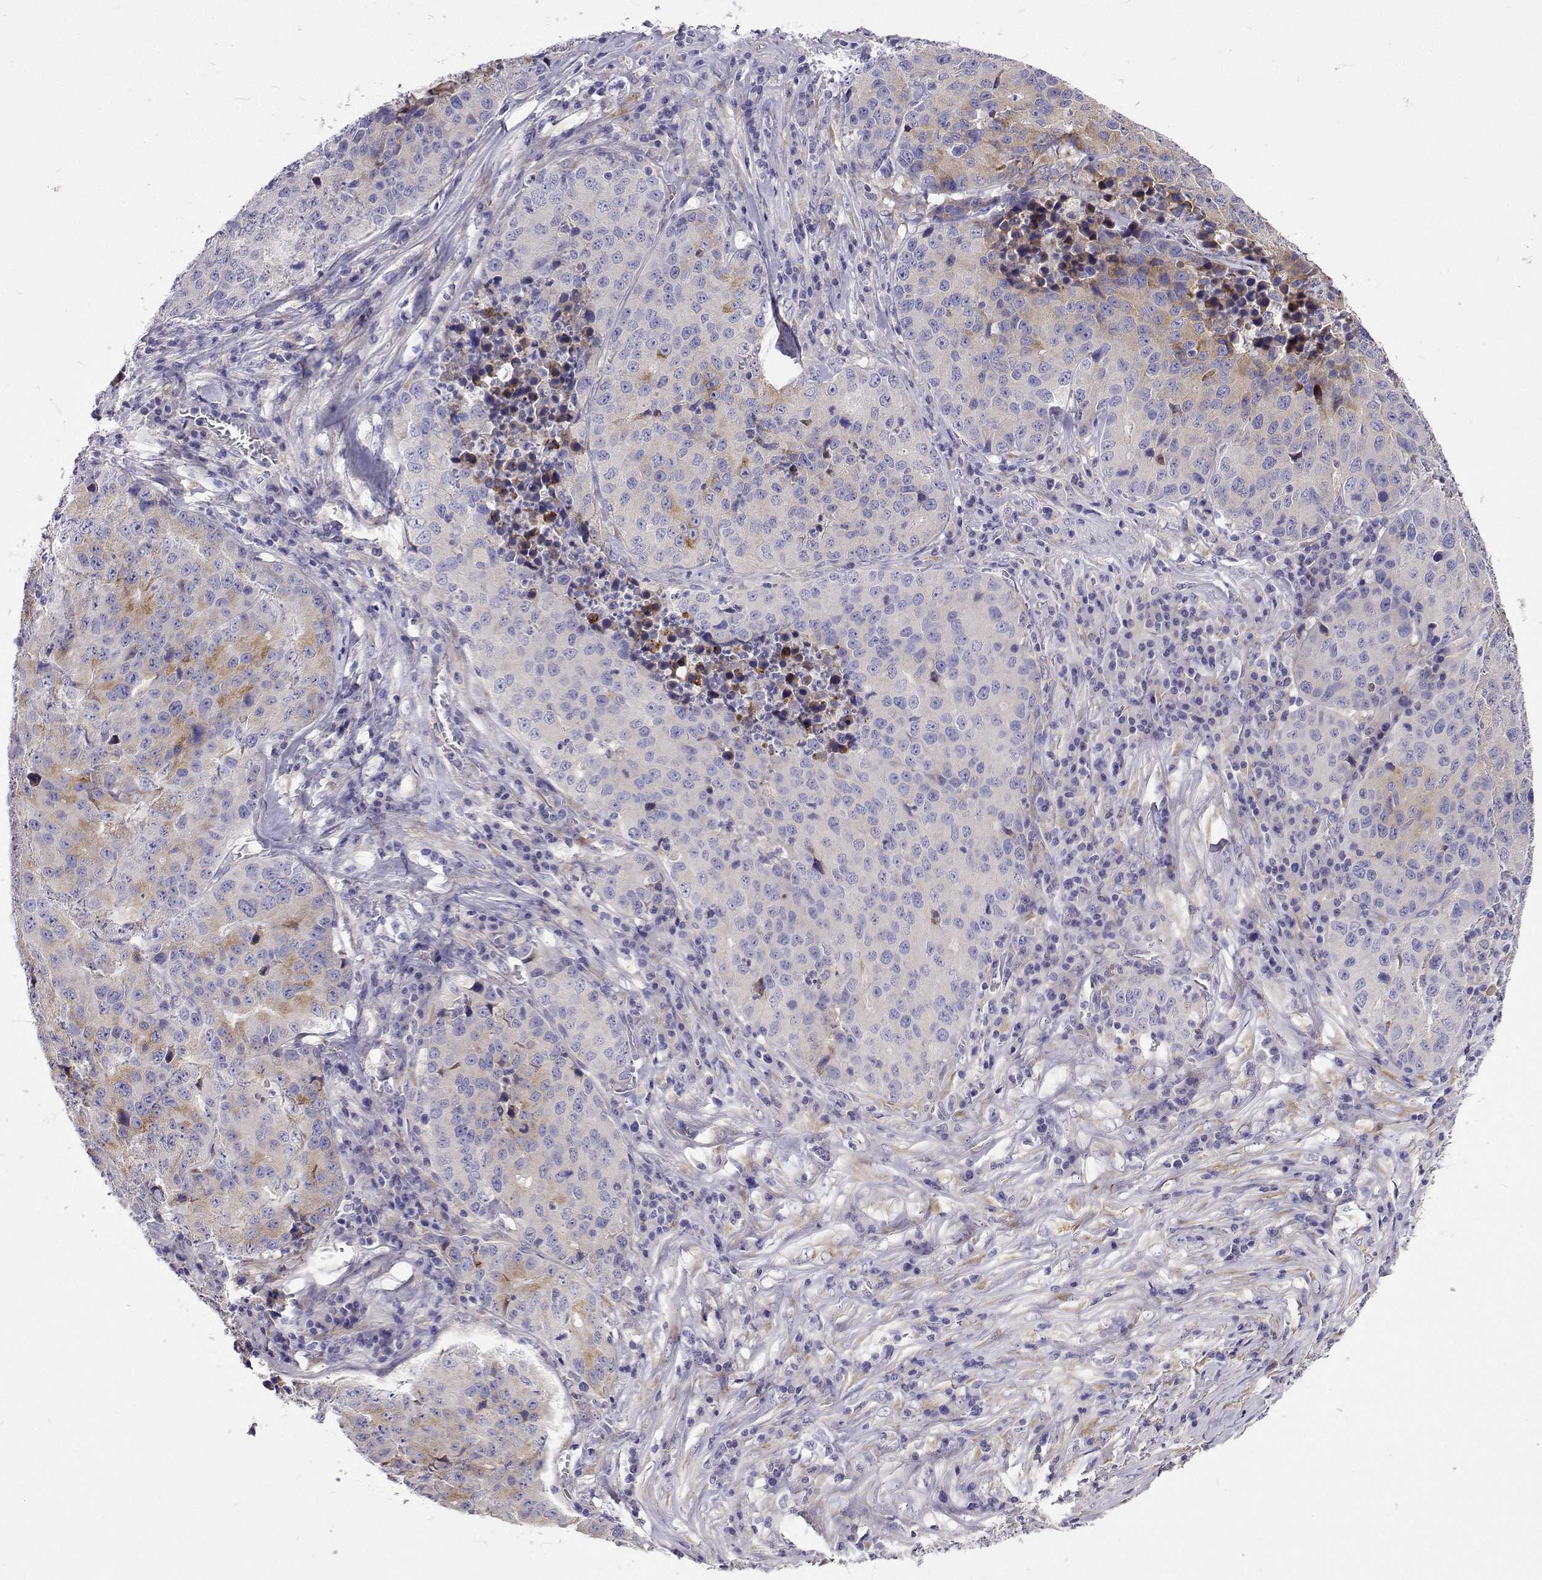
{"staining": {"intensity": "moderate", "quantity": "<25%", "location": "cytoplasmic/membranous"}, "tissue": "stomach cancer", "cell_type": "Tumor cells", "image_type": "cancer", "snomed": [{"axis": "morphology", "description": "Adenocarcinoma, NOS"}, {"axis": "topography", "description": "Stomach"}], "caption": "Human stomach adenocarcinoma stained for a protein (brown) reveals moderate cytoplasmic/membranous positive staining in approximately <25% of tumor cells.", "gene": "LHFPL7", "patient": {"sex": "male", "age": 71}}